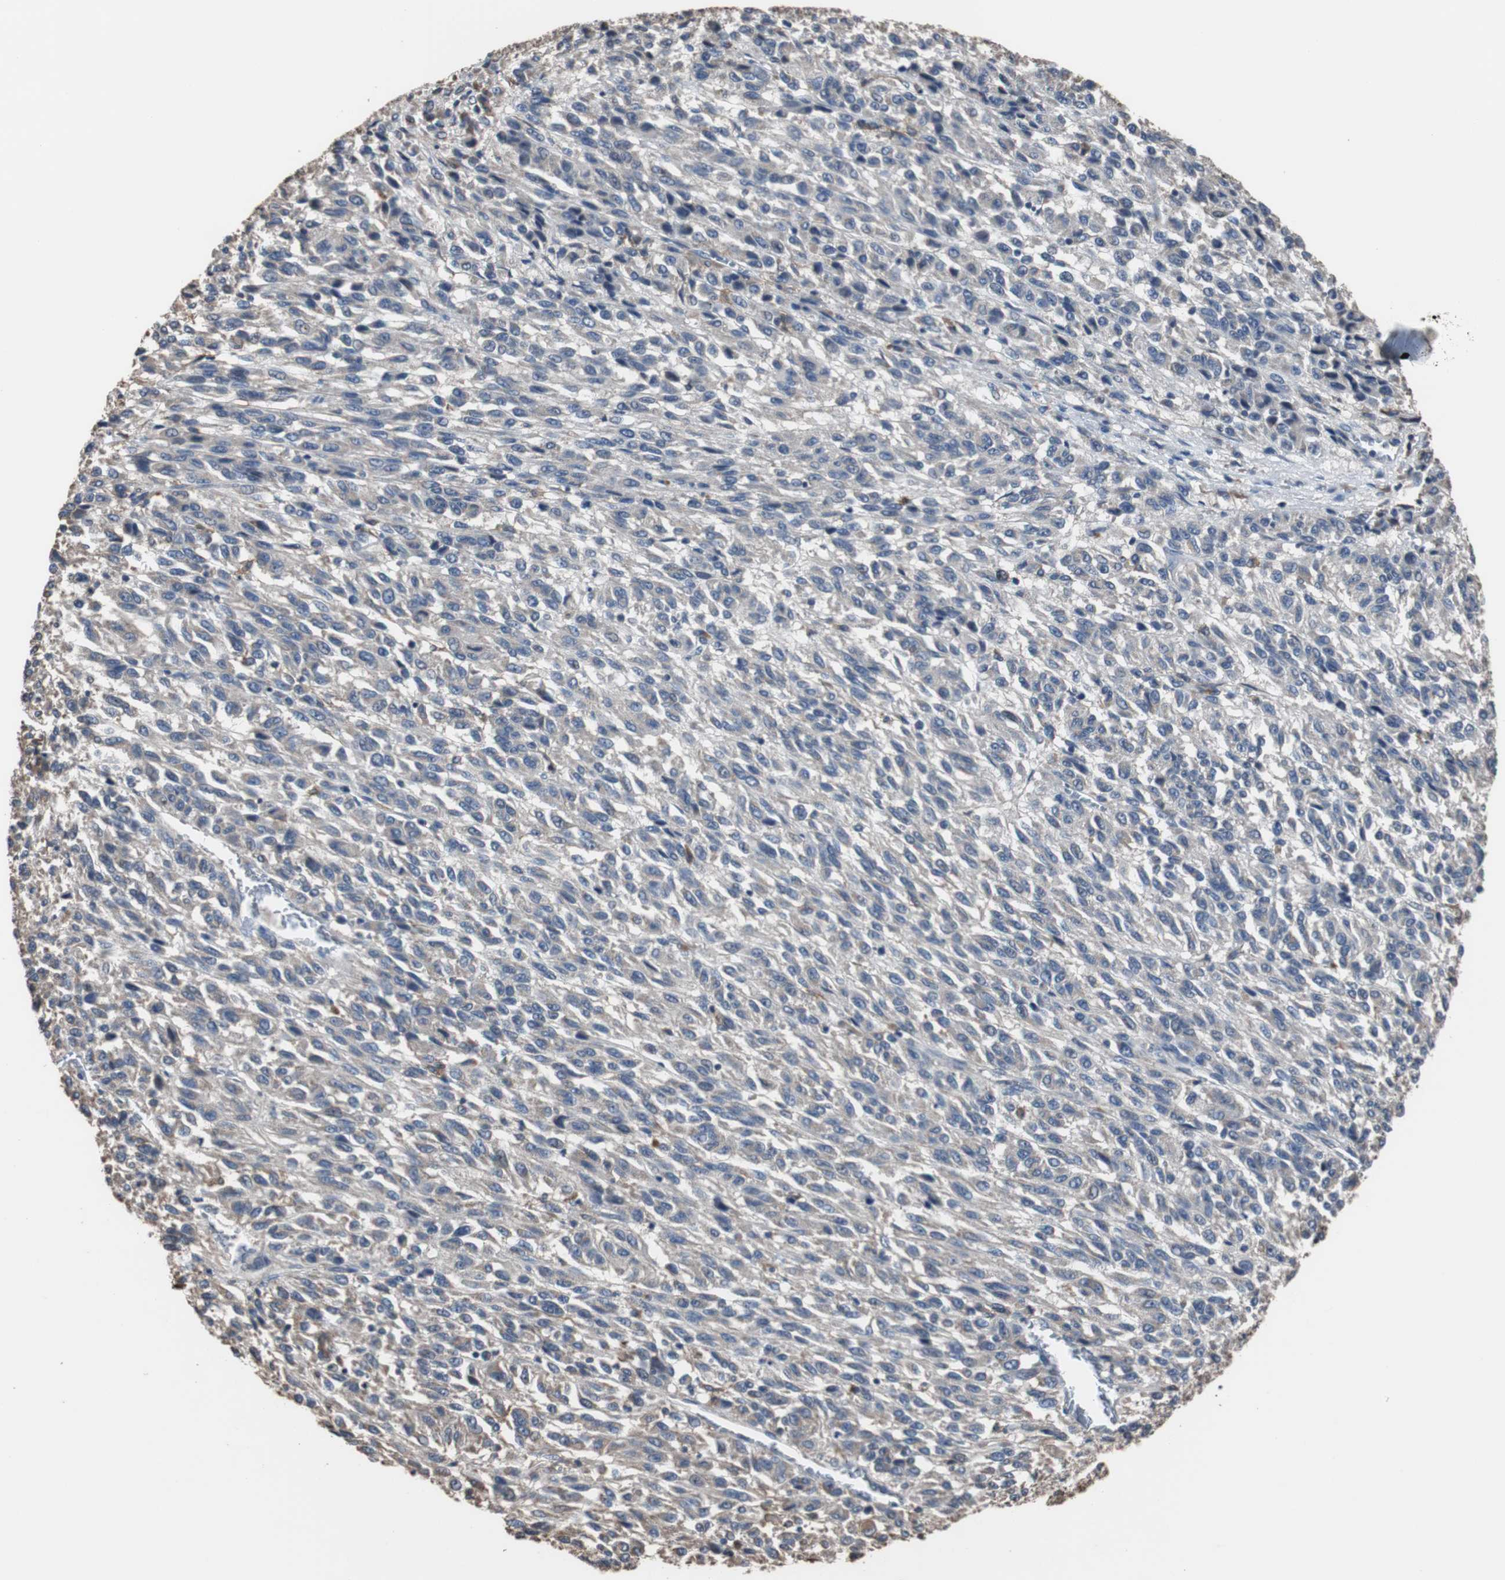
{"staining": {"intensity": "negative", "quantity": "none", "location": "none"}, "tissue": "melanoma", "cell_type": "Tumor cells", "image_type": "cancer", "snomed": [{"axis": "morphology", "description": "Malignant melanoma, Metastatic site"}, {"axis": "topography", "description": "Lung"}], "caption": "DAB immunohistochemical staining of malignant melanoma (metastatic site) reveals no significant positivity in tumor cells. (DAB (3,3'-diaminobenzidine) IHC visualized using brightfield microscopy, high magnification).", "gene": "SCIMP", "patient": {"sex": "male", "age": 64}}